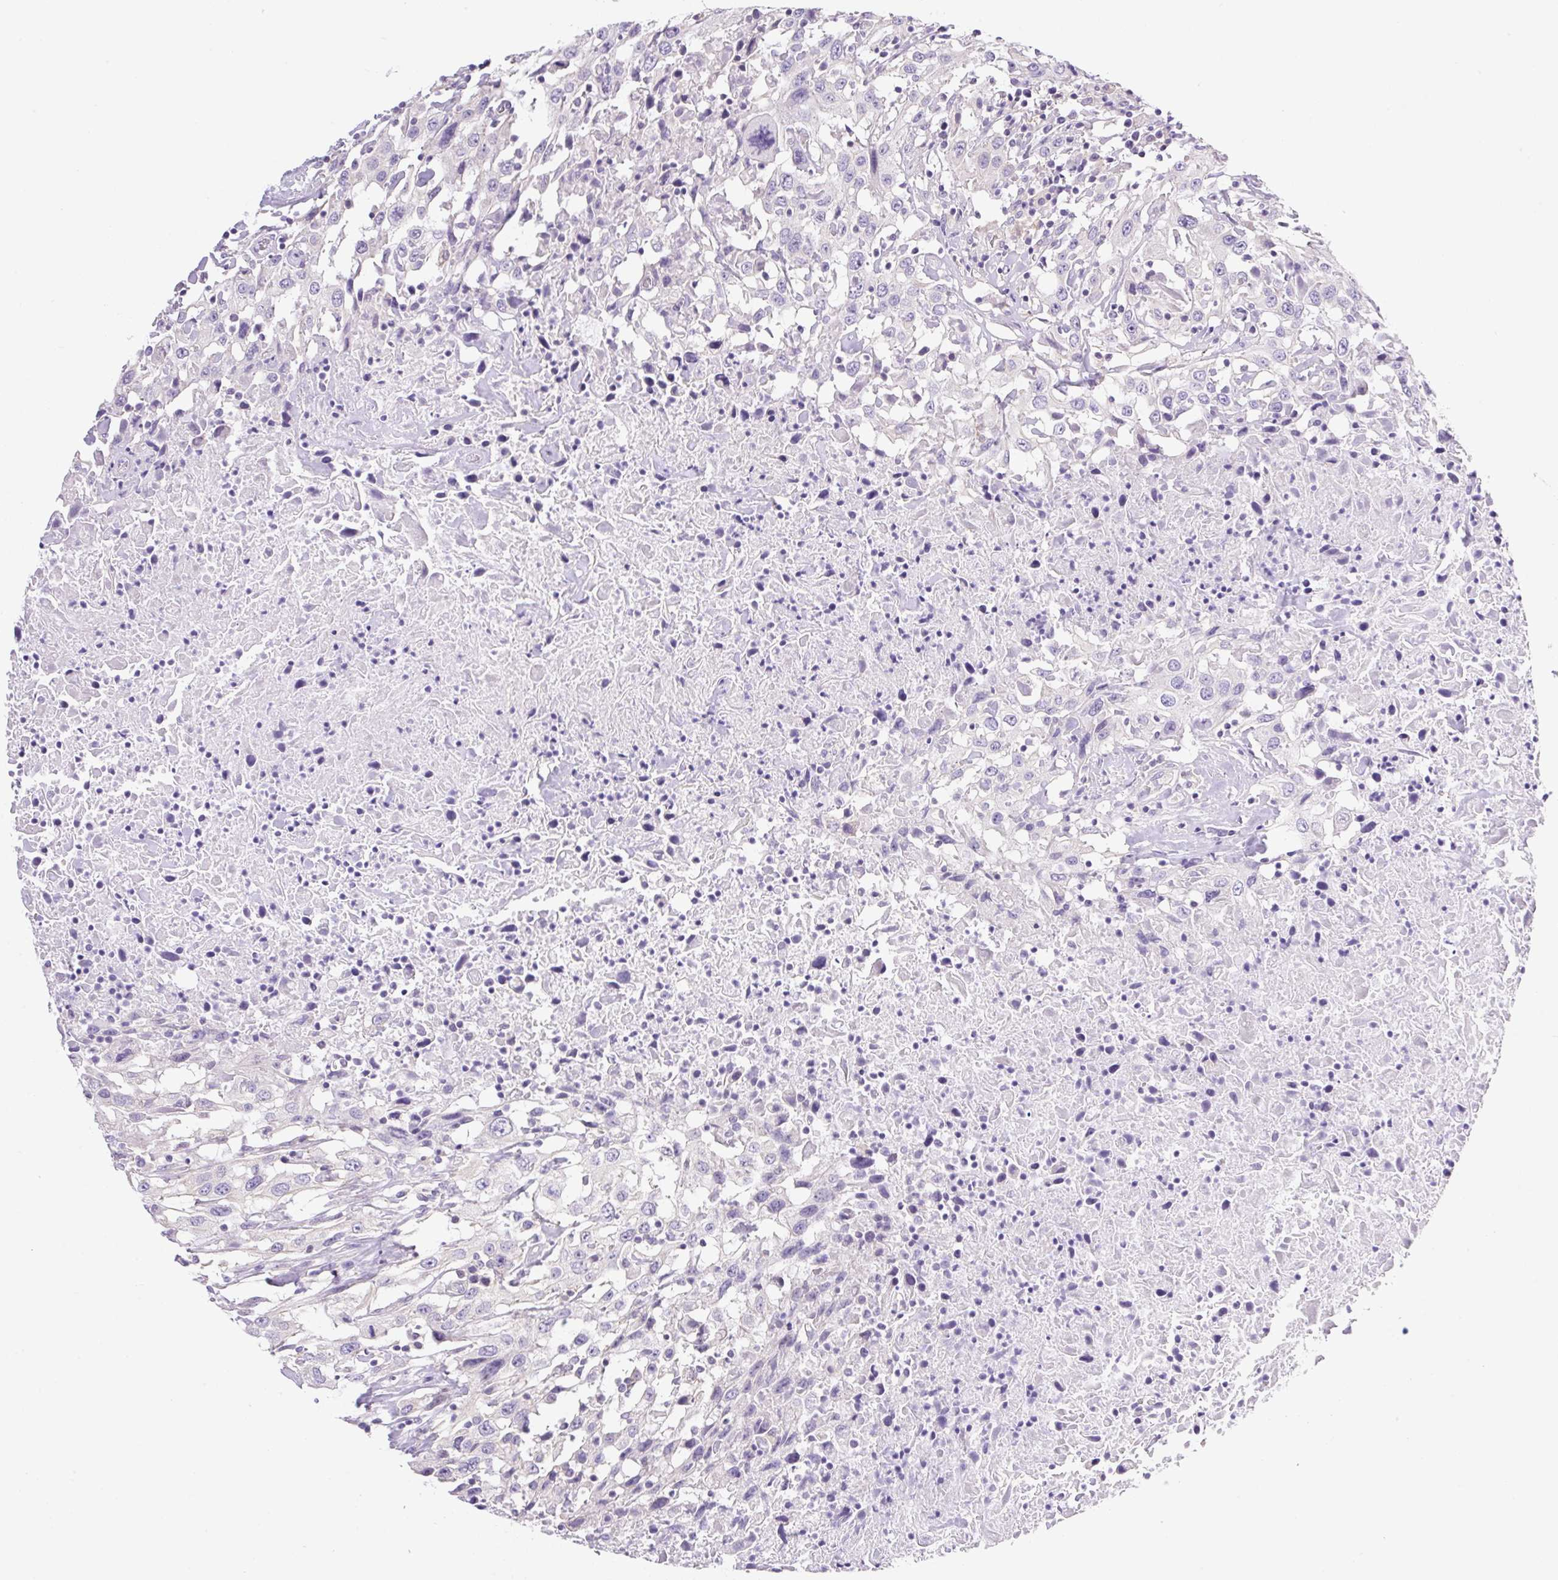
{"staining": {"intensity": "negative", "quantity": "none", "location": "none"}, "tissue": "urothelial cancer", "cell_type": "Tumor cells", "image_type": "cancer", "snomed": [{"axis": "morphology", "description": "Urothelial carcinoma, High grade"}, {"axis": "topography", "description": "Urinary bladder"}], "caption": "Immunohistochemical staining of urothelial carcinoma (high-grade) displays no significant positivity in tumor cells.", "gene": "CAMK2B", "patient": {"sex": "male", "age": 61}}